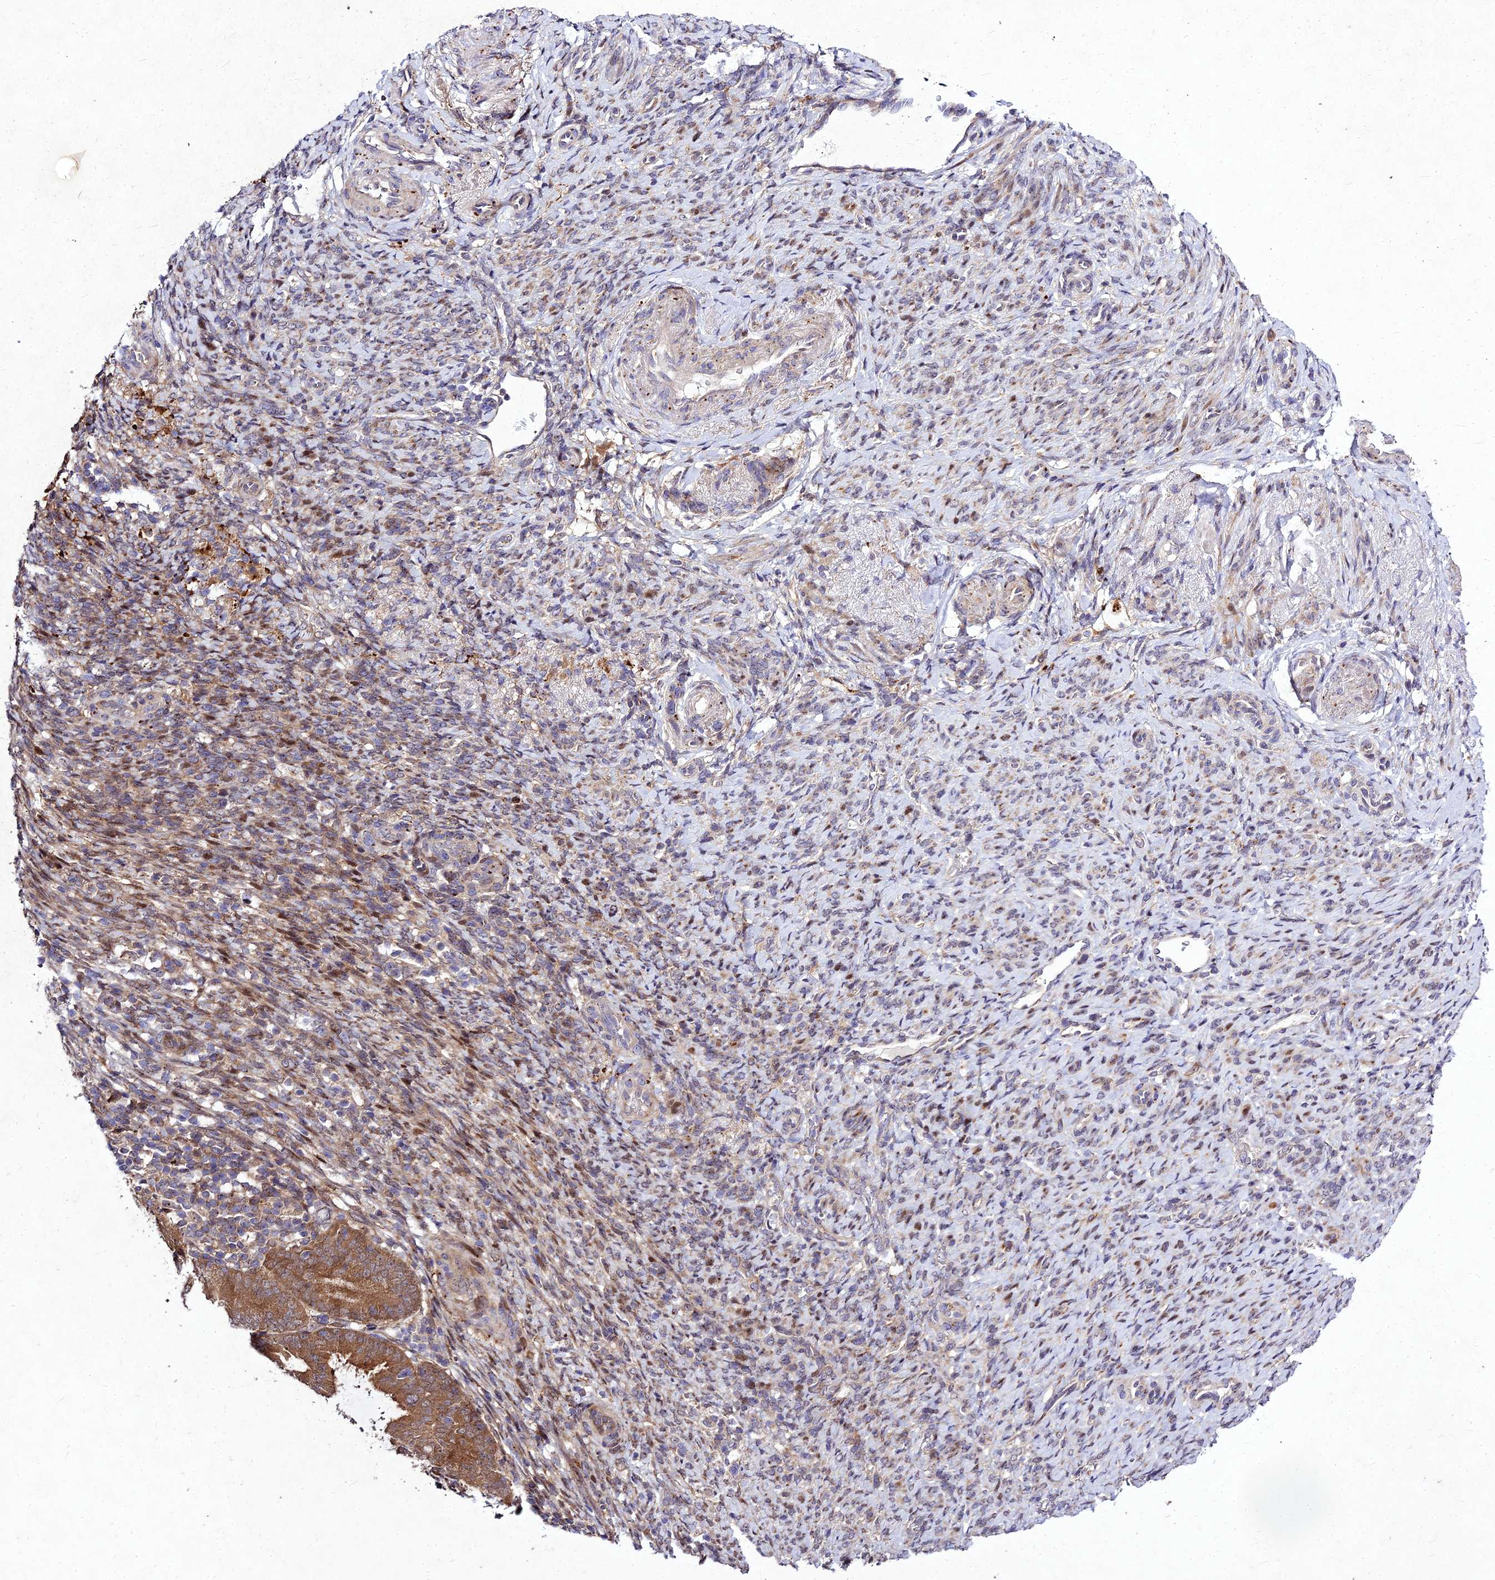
{"staining": {"intensity": "moderate", "quantity": ">75%", "location": "cytoplasmic/membranous"}, "tissue": "endometrial cancer", "cell_type": "Tumor cells", "image_type": "cancer", "snomed": [{"axis": "morphology", "description": "Adenocarcinoma, NOS"}, {"axis": "topography", "description": "Endometrium"}], "caption": "A micrograph of endometrial cancer (adenocarcinoma) stained for a protein demonstrates moderate cytoplasmic/membranous brown staining in tumor cells.", "gene": "MKKS", "patient": {"sex": "female", "age": 70}}